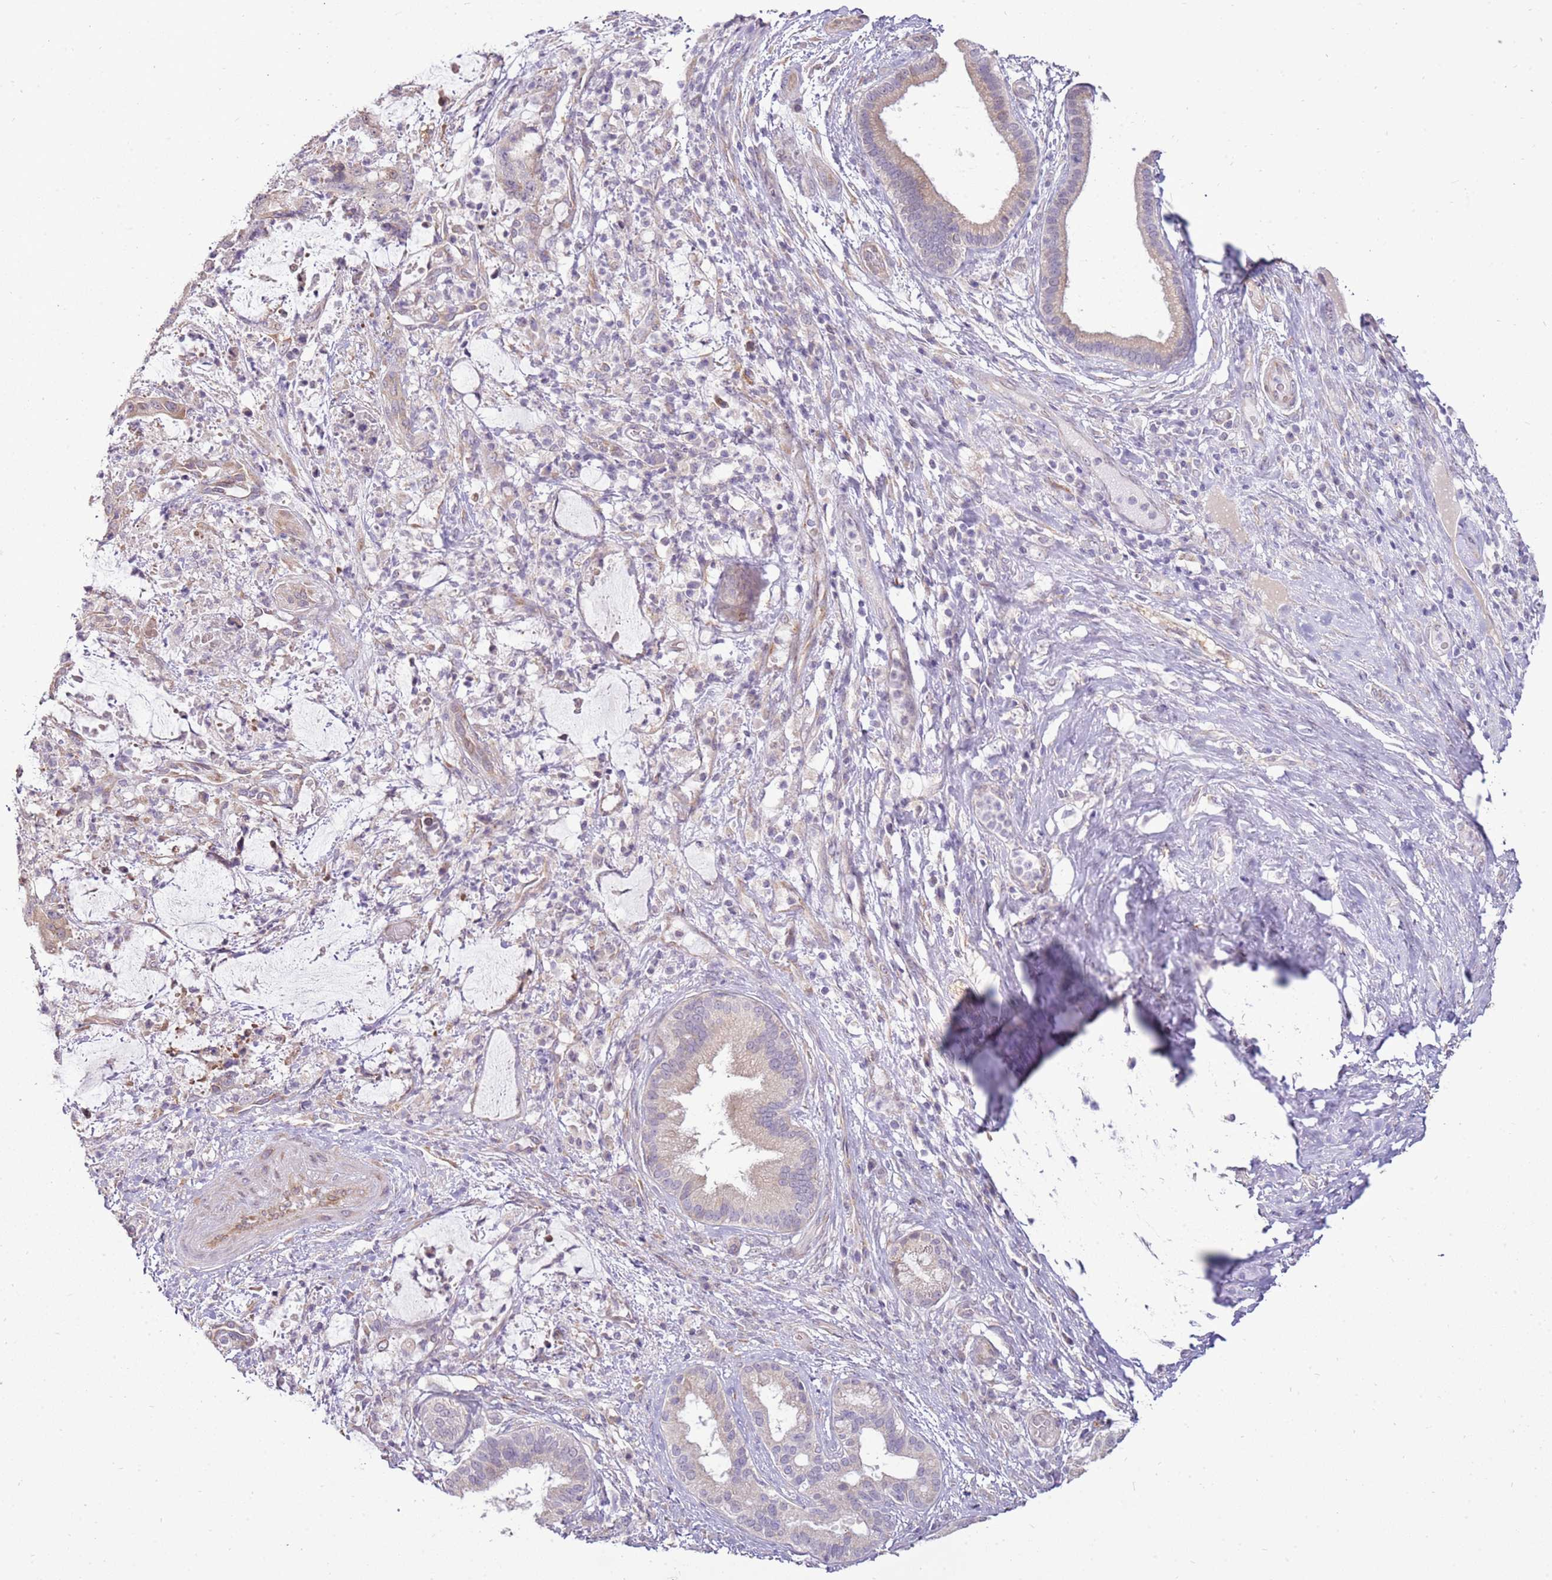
{"staining": {"intensity": "moderate", "quantity": "<25%", "location": "cytoplasmic/membranous"}, "tissue": "liver cancer", "cell_type": "Tumor cells", "image_type": "cancer", "snomed": [{"axis": "morphology", "description": "Normal tissue, NOS"}, {"axis": "morphology", "description": "Cholangiocarcinoma"}, {"axis": "topography", "description": "Liver"}, {"axis": "topography", "description": "Peripheral nerve tissue"}], "caption": "Immunohistochemical staining of human liver cholangiocarcinoma exhibits low levels of moderate cytoplasmic/membranous positivity in about <25% of tumor cells. The staining was performed using DAB (3,3'-diaminobenzidine) to visualize the protein expression in brown, while the nuclei were stained in blue with hematoxylin (Magnification: 20x).", "gene": "UGGT2", "patient": {"sex": "female", "age": 73}}